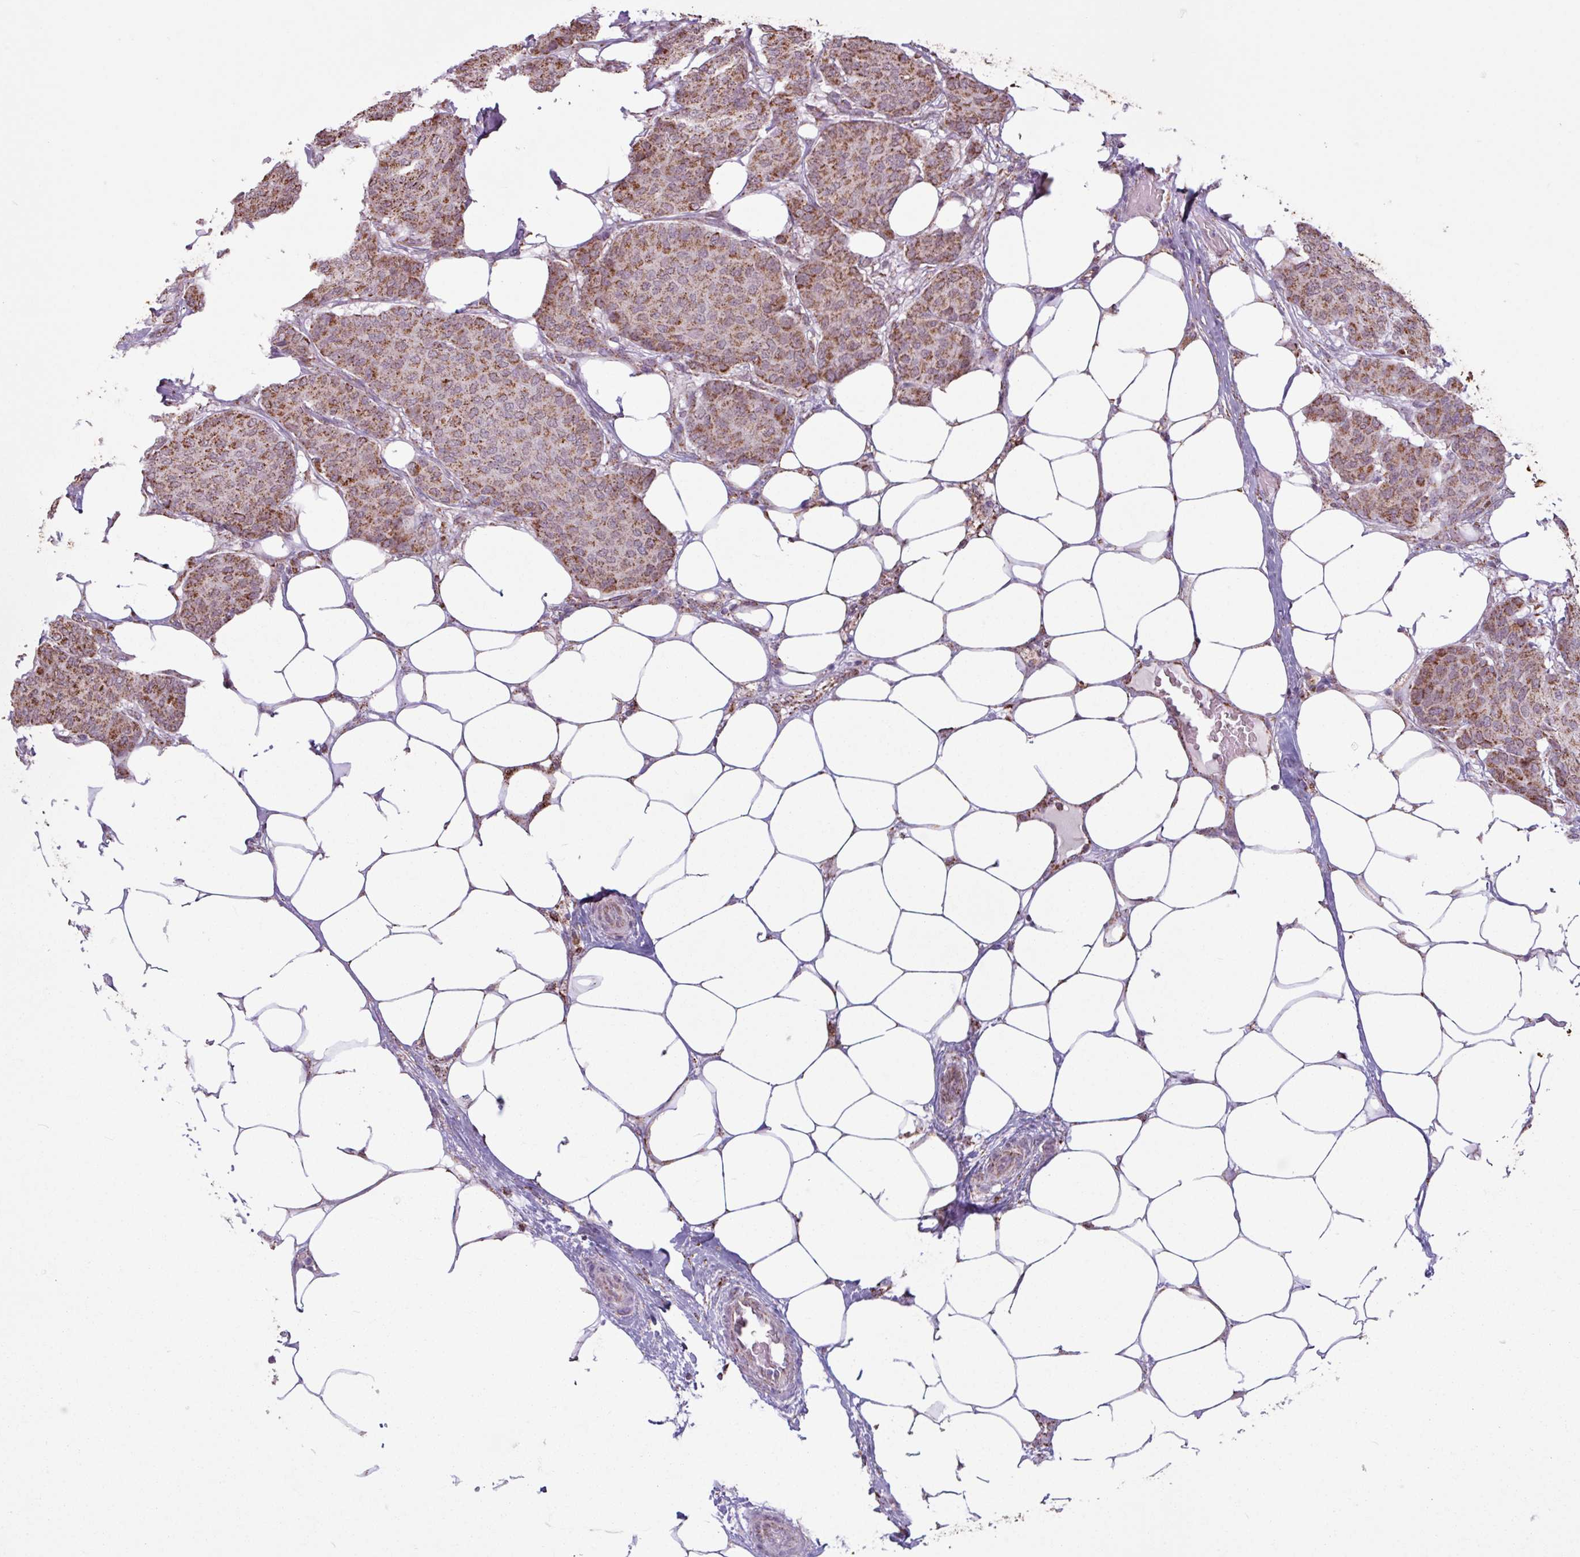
{"staining": {"intensity": "moderate", "quantity": ">75%", "location": "cytoplasmic/membranous"}, "tissue": "breast cancer", "cell_type": "Tumor cells", "image_type": "cancer", "snomed": [{"axis": "morphology", "description": "Duct carcinoma"}, {"axis": "topography", "description": "Breast"}], "caption": "Immunohistochemical staining of human infiltrating ductal carcinoma (breast) exhibits moderate cytoplasmic/membranous protein staining in about >75% of tumor cells.", "gene": "ALG8", "patient": {"sex": "female", "age": 75}}